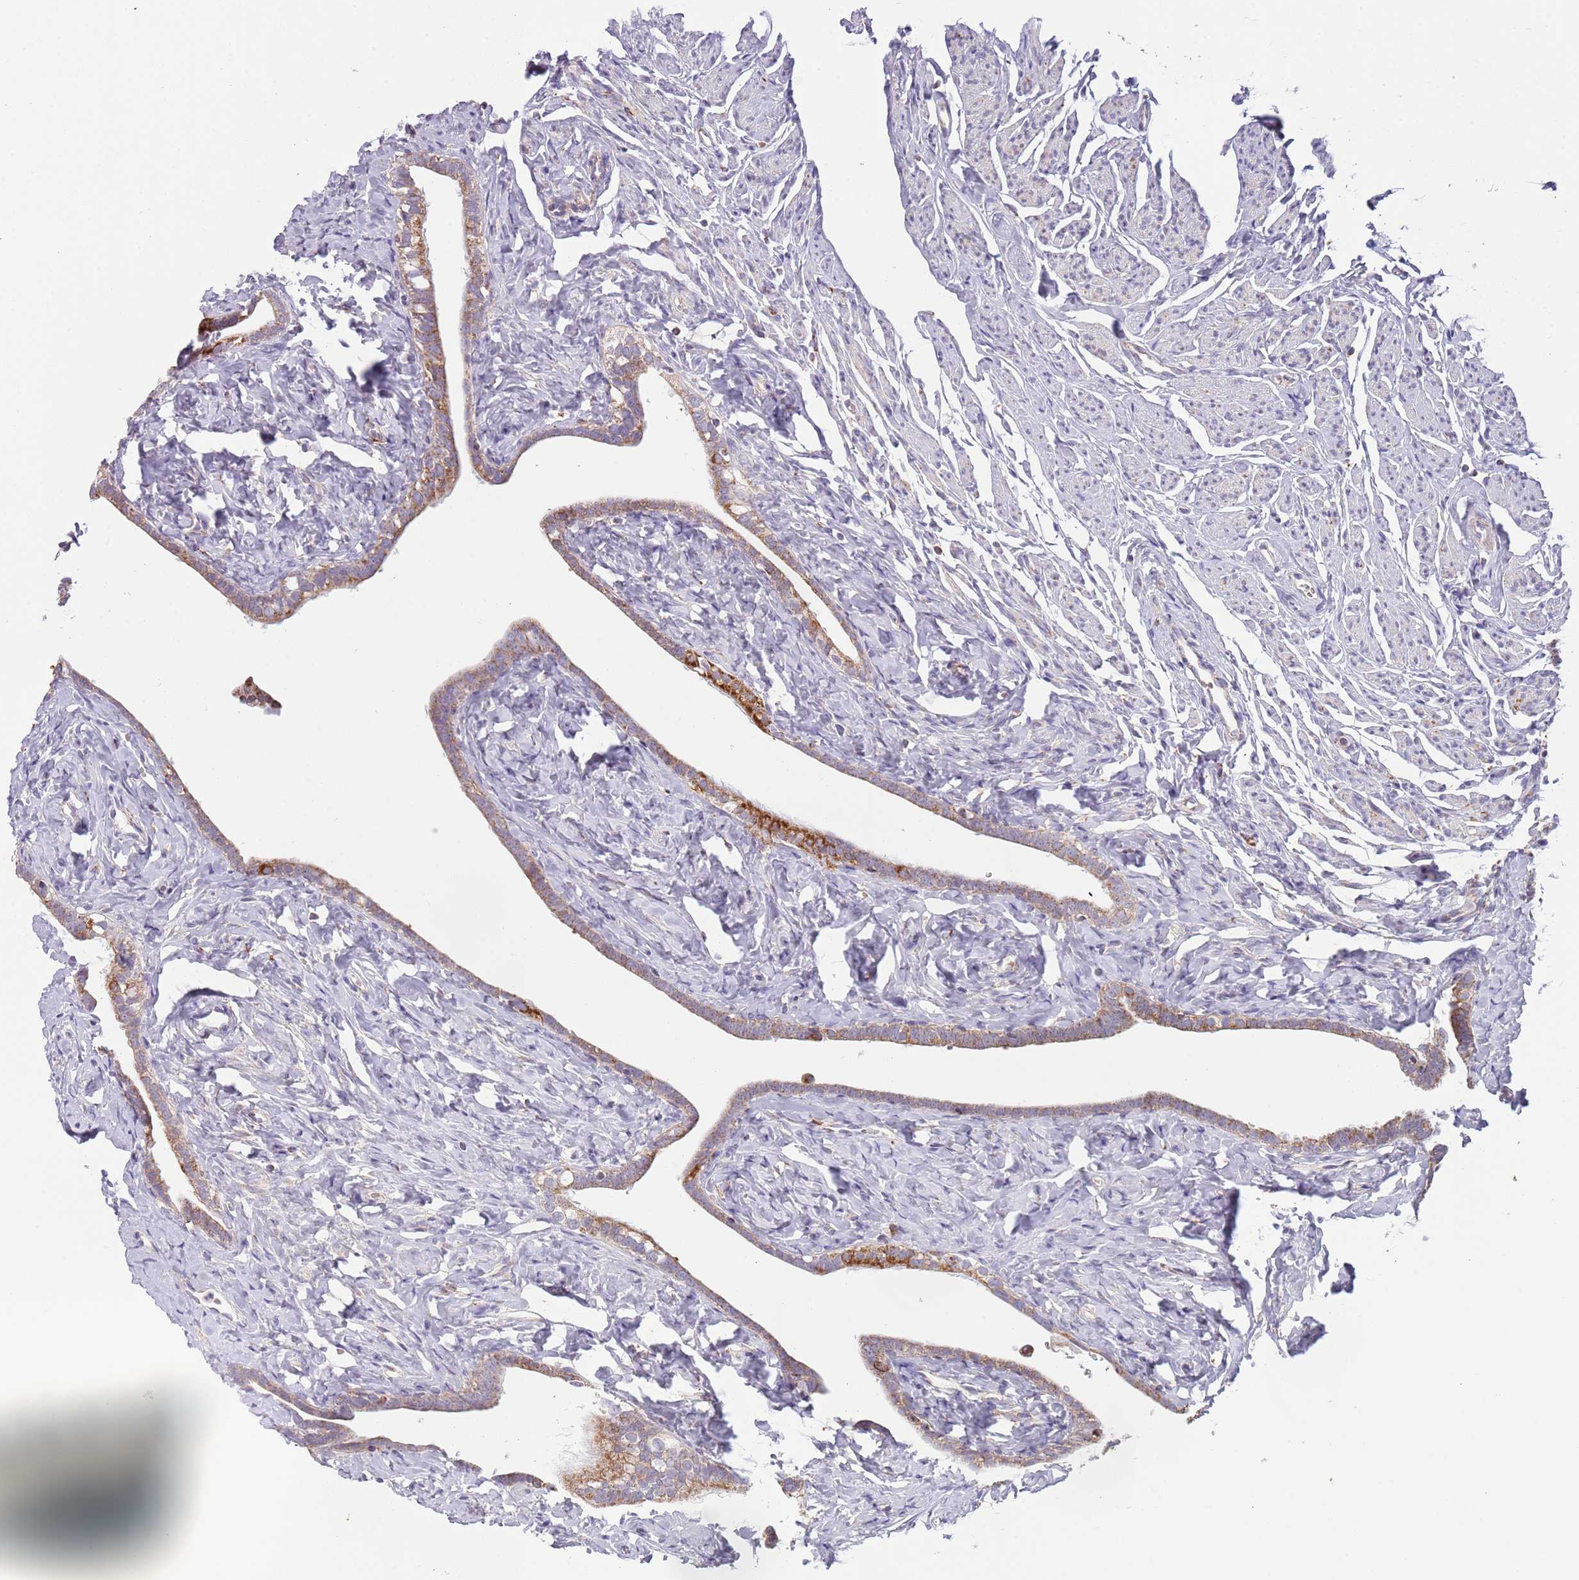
{"staining": {"intensity": "strong", "quantity": ">75%", "location": "cytoplasmic/membranous"}, "tissue": "fallopian tube", "cell_type": "Glandular cells", "image_type": "normal", "snomed": [{"axis": "morphology", "description": "Normal tissue, NOS"}, {"axis": "topography", "description": "Fallopian tube"}], "caption": "Fallopian tube stained with immunohistochemistry exhibits strong cytoplasmic/membranous staining in about >75% of glandular cells. (IHC, brightfield microscopy, high magnification).", "gene": "LHX6", "patient": {"sex": "female", "age": 66}}